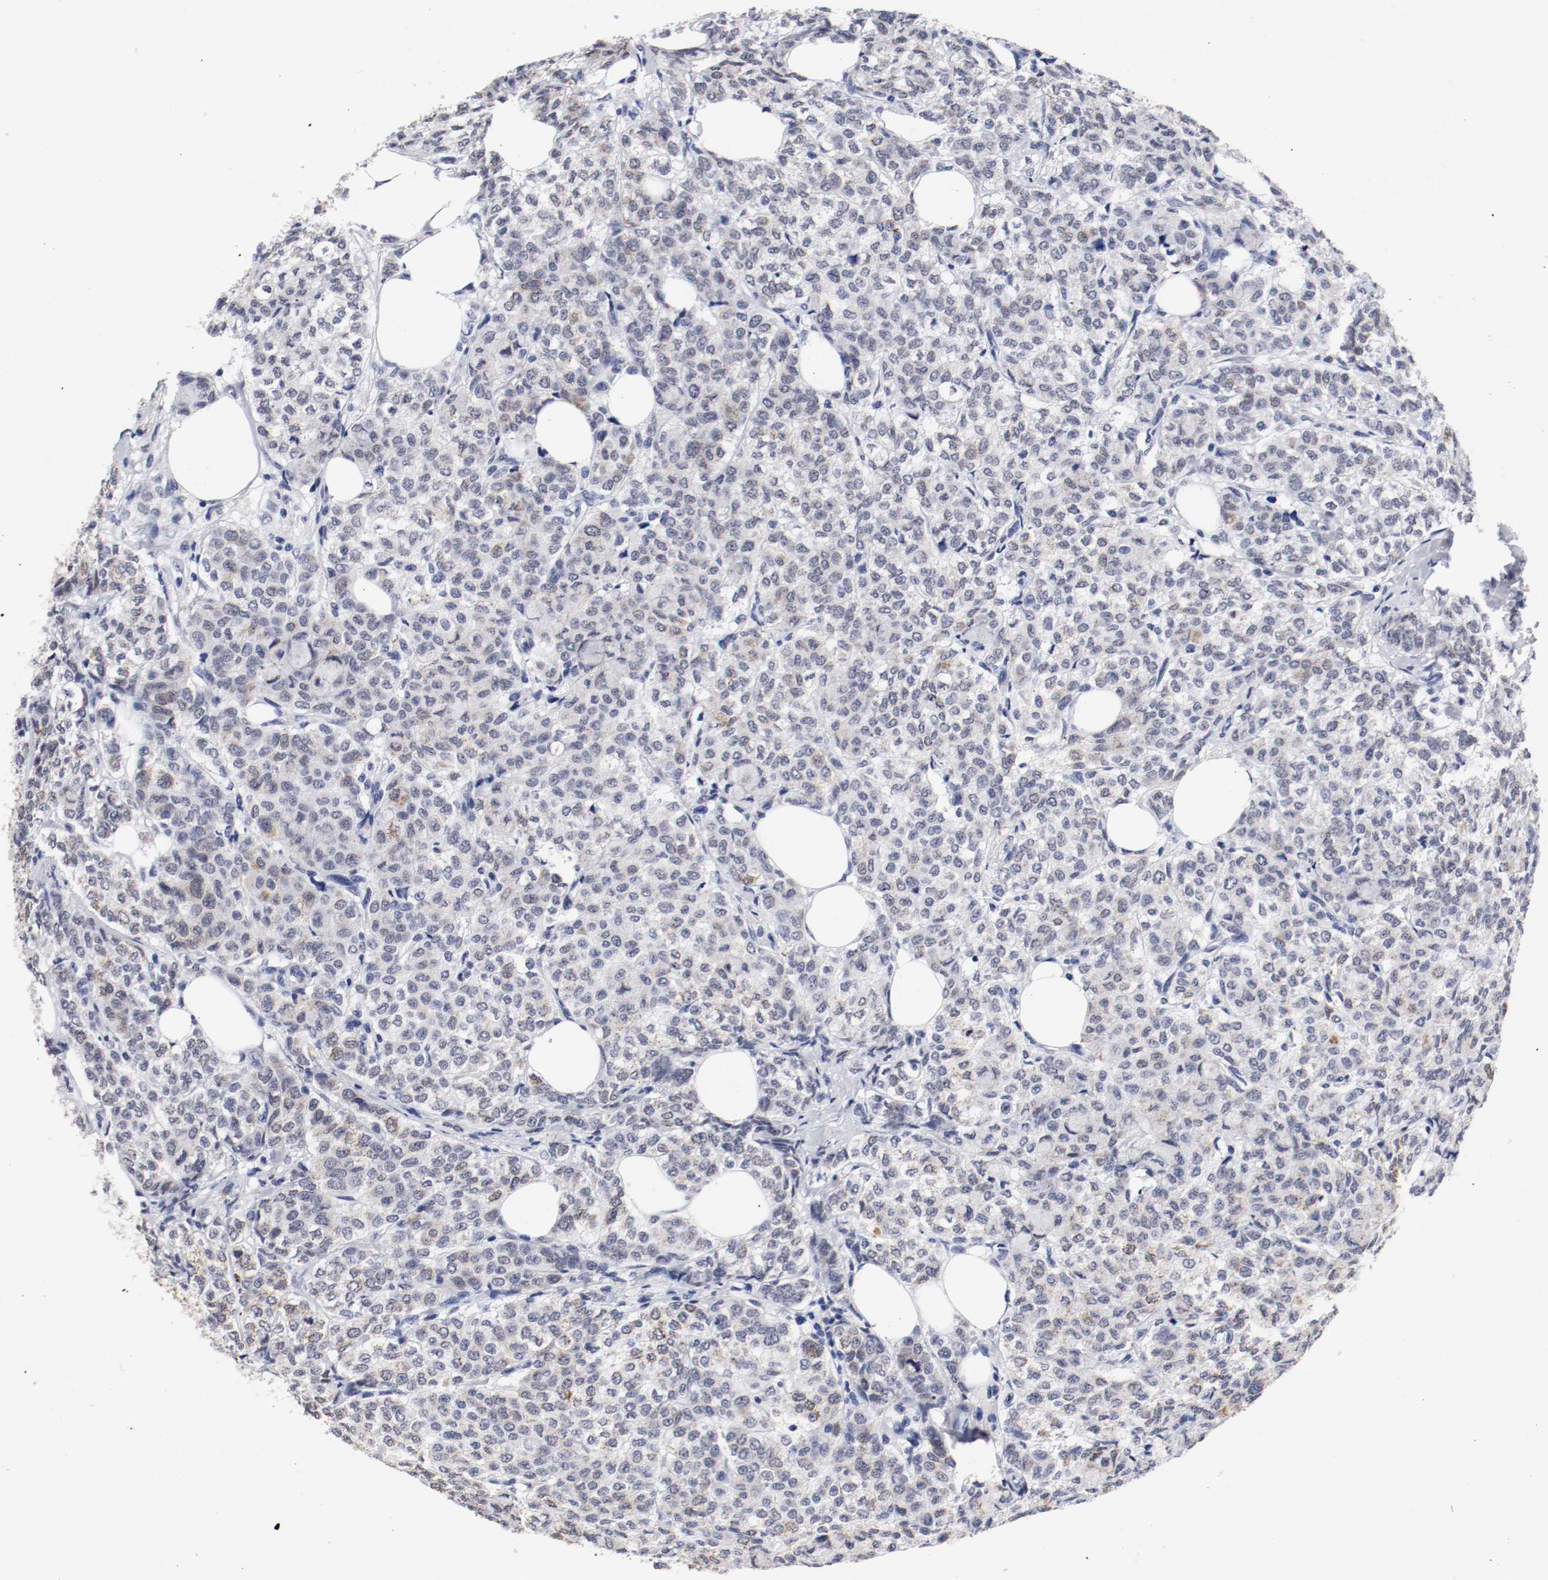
{"staining": {"intensity": "weak", "quantity": "<25%", "location": "cytoplasmic/membranous,nuclear"}, "tissue": "breast cancer", "cell_type": "Tumor cells", "image_type": "cancer", "snomed": [{"axis": "morphology", "description": "Lobular carcinoma"}, {"axis": "topography", "description": "Breast"}], "caption": "Micrograph shows no protein positivity in tumor cells of breast cancer (lobular carcinoma) tissue.", "gene": "GRHL2", "patient": {"sex": "female", "age": 60}}